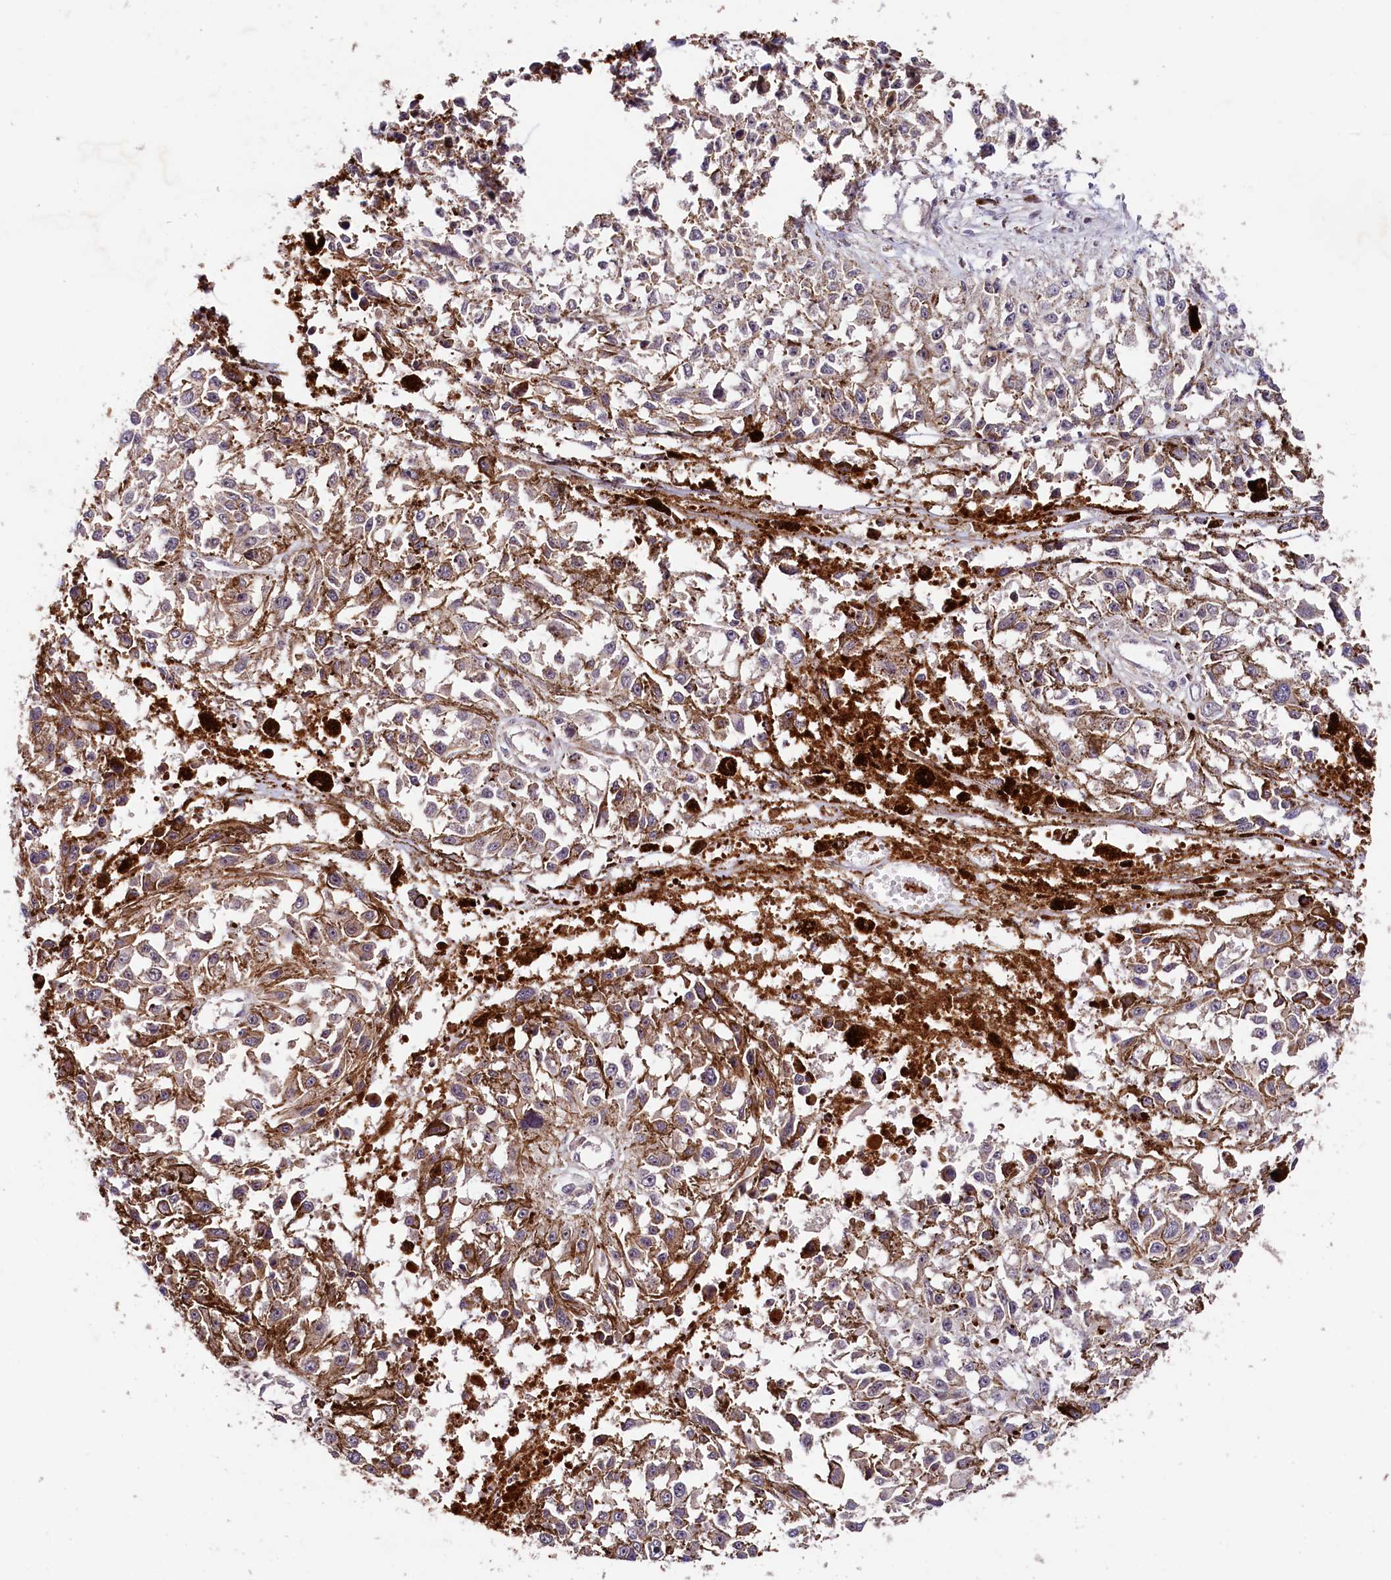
{"staining": {"intensity": "negative", "quantity": "none", "location": "none"}, "tissue": "melanoma", "cell_type": "Tumor cells", "image_type": "cancer", "snomed": [{"axis": "morphology", "description": "Malignant melanoma, Metastatic site"}, {"axis": "topography", "description": "Lymph node"}], "caption": "The immunohistochemistry (IHC) micrograph has no significant staining in tumor cells of malignant melanoma (metastatic site) tissue.", "gene": "CACNA1H", "patient": {"sex": "male", "age": 59}}